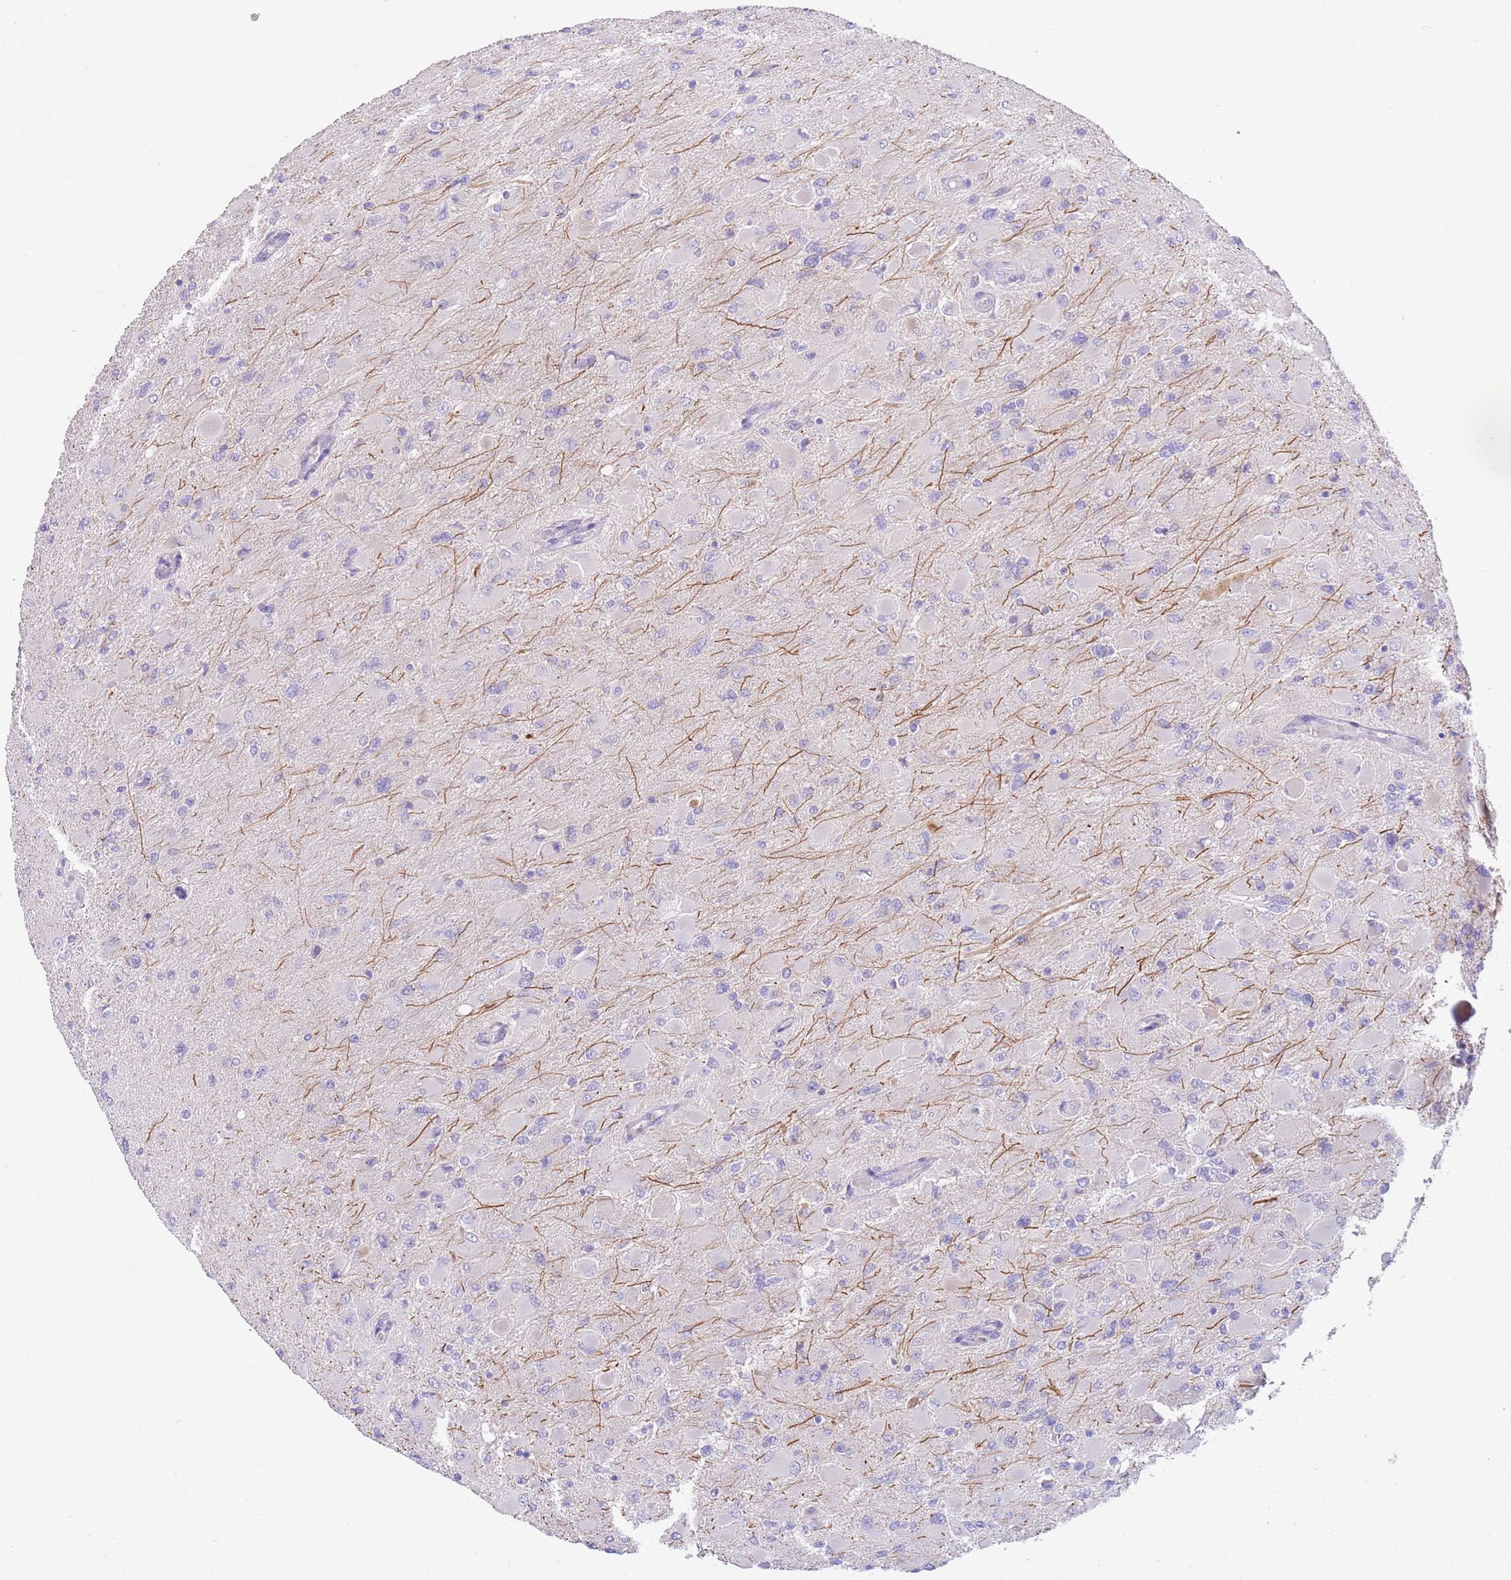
{"staining": {"intensity": "negative", "quantity": "none", "location": "none"}, "tissue": "glioma", "cell_type": "Tumor cells", "image_type": "cancer", "snomed": [{"axis": "morphology", "description": "Glioma, malignant, High grade"}, {"axis": "topography", "description": "Cerebral cortex"}], "caption": "This image is of glioma stained with IHC to label a protein in brown with the nuclei are counter-stained blue. There is no expression in tumor cells.", "gene": "IGFL4", "patient": {"sex": "female", "age": 36}}